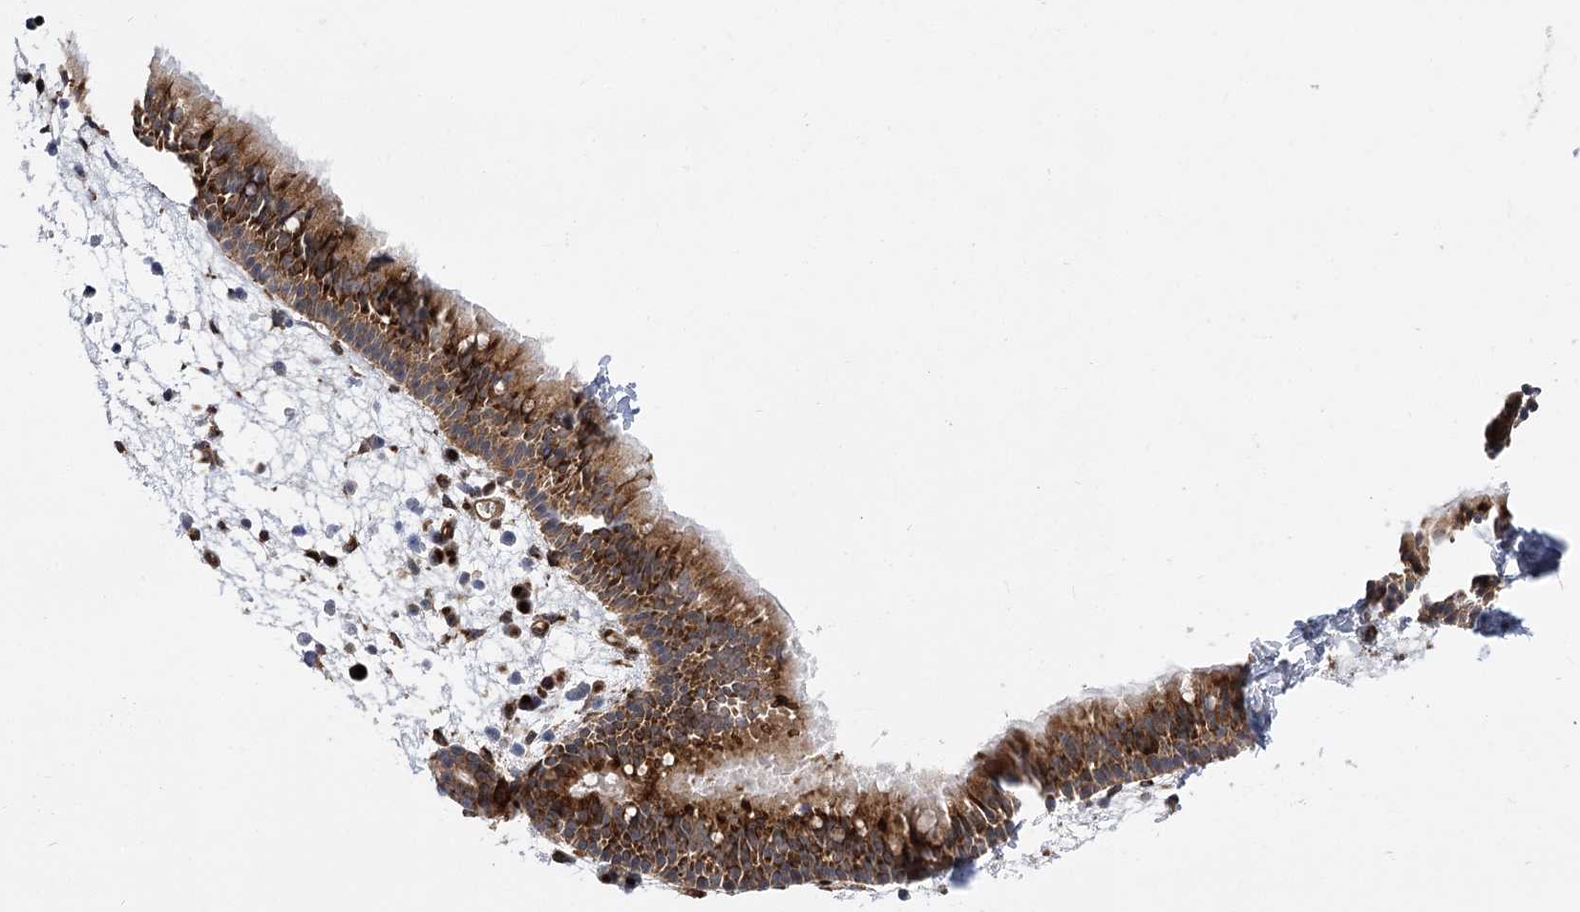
{"staining": {"intensity": "strong", "quantity": ">75%", "location": "cytoplasmic/membranous"}, "tissue": "nasopharynx", "cell_type": "Respiratory epithelial cells", "image_type": "normal", "snomed": [{"axis": "morphology", "description": "Normal tissue, NOS"}, {"axis": "morphology", "description": "Inflammation, NOS"}, {"axis": "morphology", "description": "Malignant melanoma, Metastatic site"}, {"axis": "topography", "description": "Nasopharynx"}], "caption": "DAB immunohistochemical staining of normal human nasopharynx displays strong cytoplasmic/membranous protein positivity in approximately >75% of respiratory epithelial cells.", "gene": "ARHGAP31", "patient": {"sex": "male", "age": 70}}